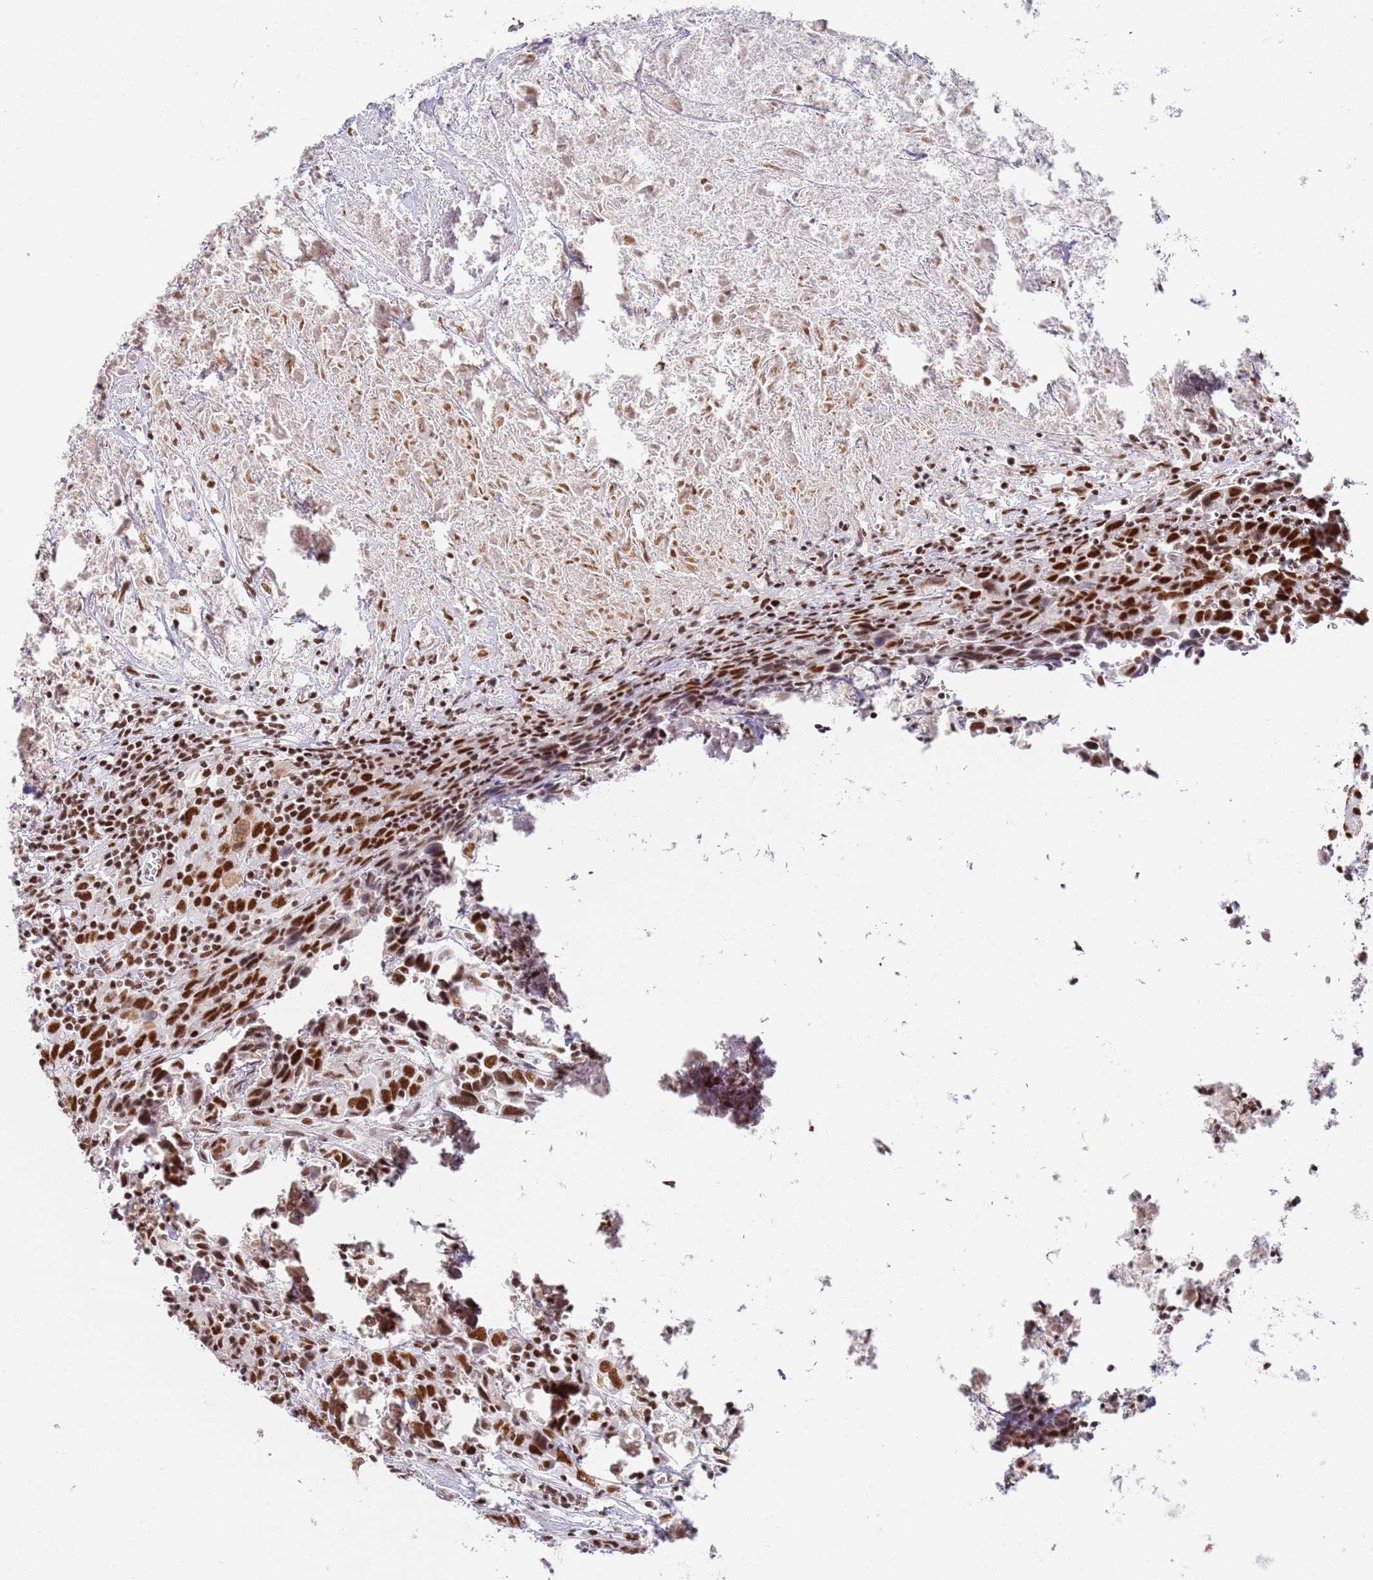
{"staining": {"intensity": "strong", "quantity": ">75%", "location": "nuclear"}, "tissue": "urothelial cancer", "cell_type": "Tumor cells", "image_type": "cancer", "snomed": [{"axis": "morphology", "description": "Urothelial carcinoma, High grade"}, {"axis": "topography", "description": "Urinary bladder"}], "caption": "This is a micrograph of immunohistochemistry (IHC) staining of urothelial cancer, which shows strong expression in the nuclear of tumor cells.", "gene": "AKAP8L", "patient": {"sex": "male", "age": 61}}